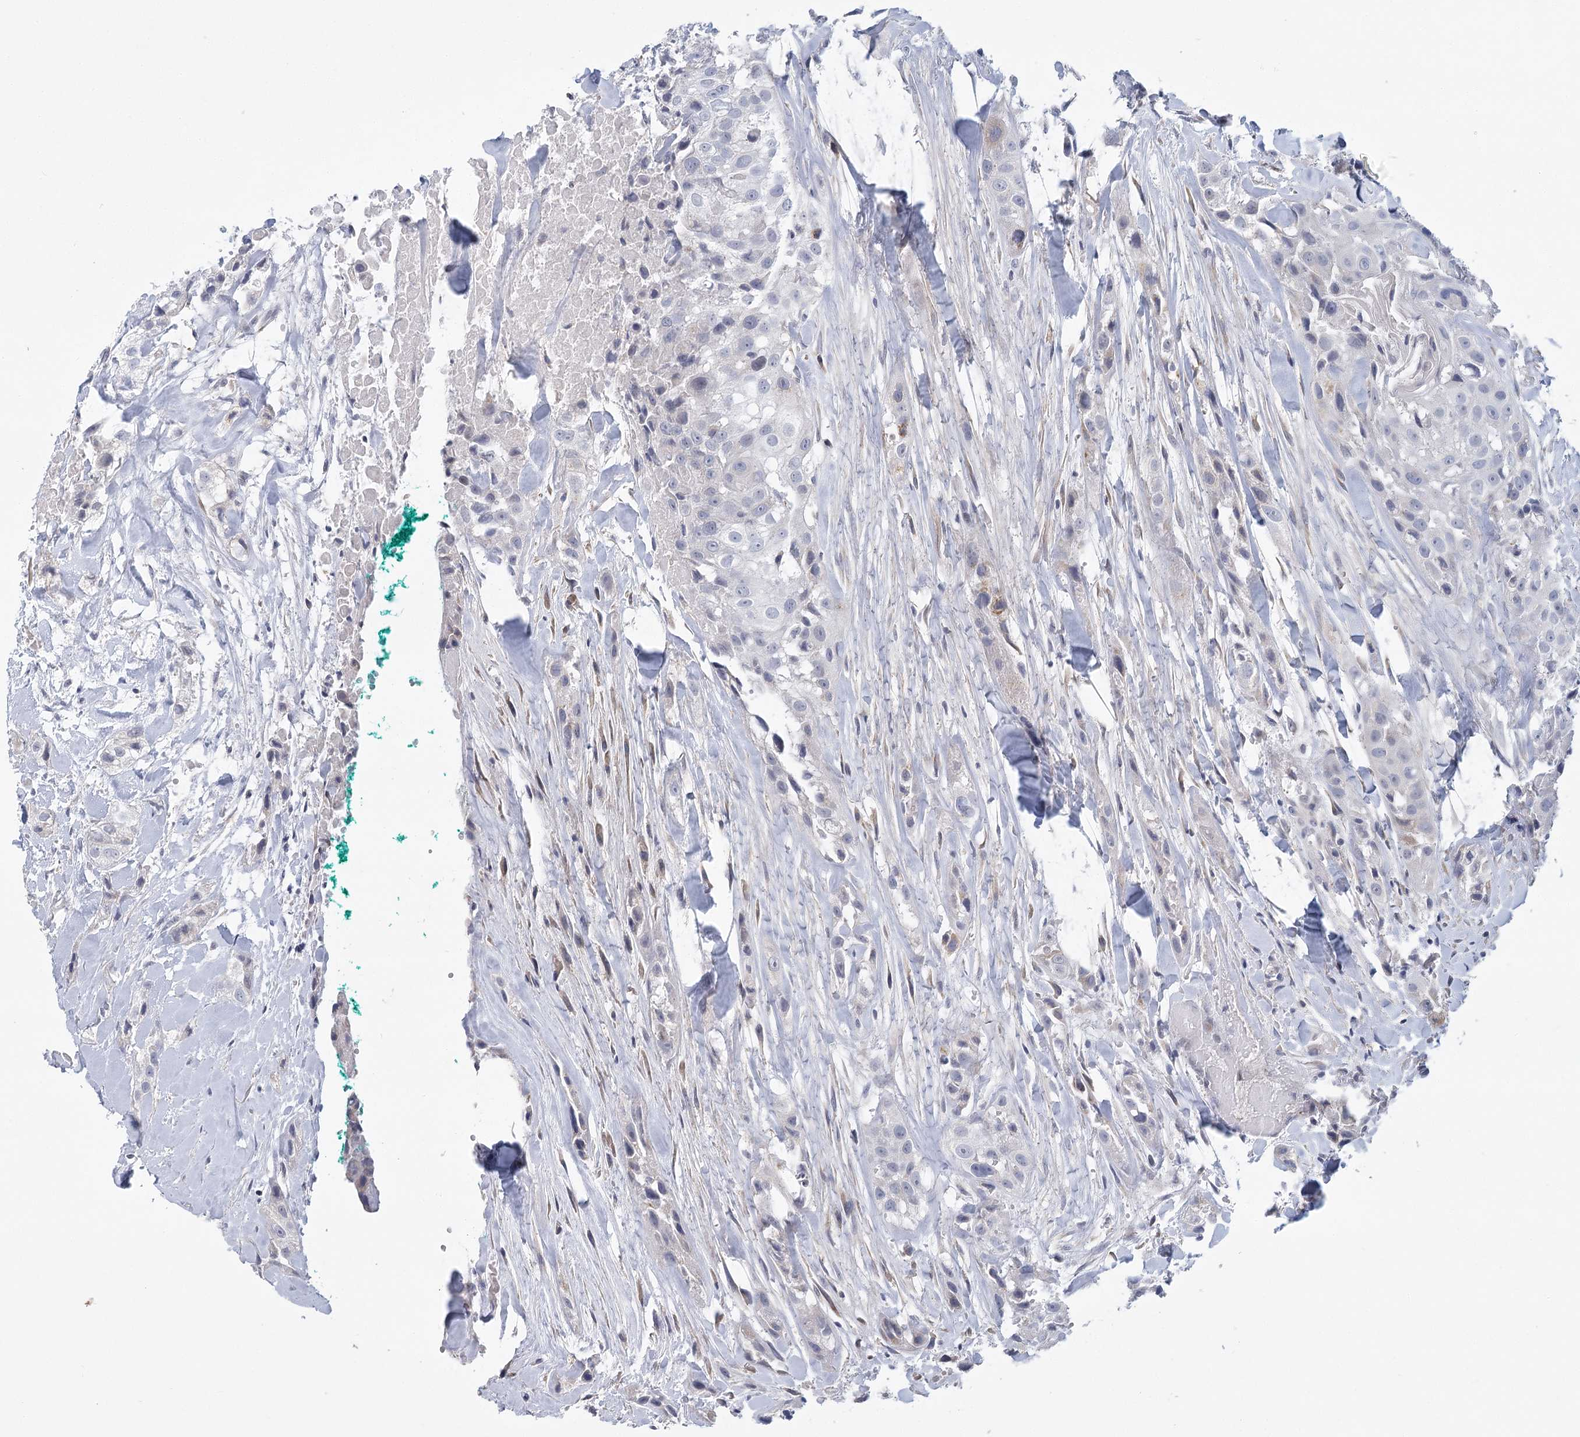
{"staining": {"intensity": "negative", "quantity": "none", "location": "none"}, "tissue": "head and neck cancer", "cell_type": "Tumor cells", "image_type": "cancer", "snomed": [{"axis": "morphology", "description": "Normal tissue, NOS"}, {"axis": "morphology", "description": "Squamous cell carcinoma, NOS"}, {"axis": "topography", "description": "Skeletal muscle"}, {"axis": "topography", "description": "Head-Neck"}], "caption": "Image shows no significant protein expression in tumor cells of head and neck cancer.", "gene": "FAM76B", "patient": {"sex": "male", "age": 51}}